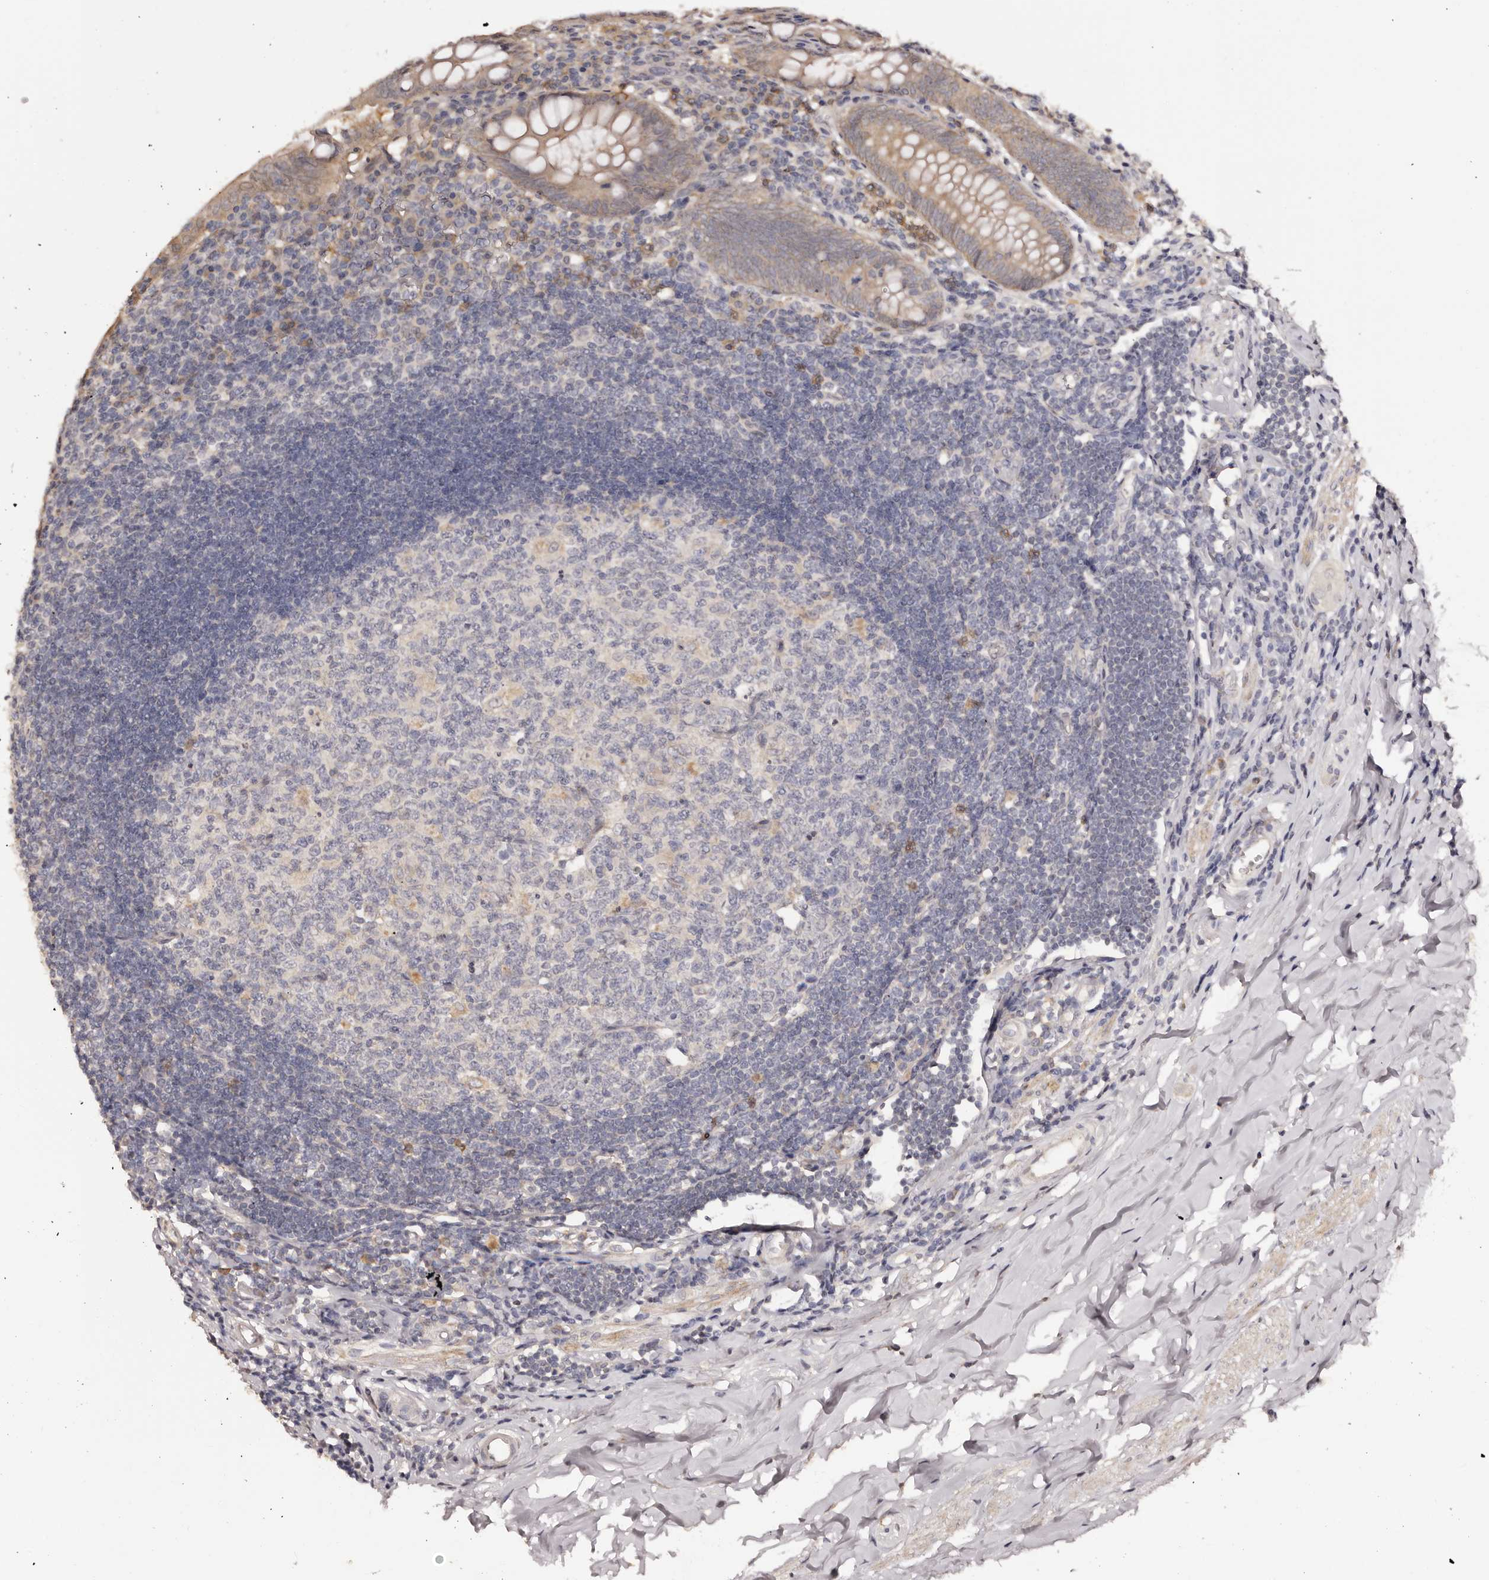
{"staining": {"intensity": "weak", "quantity": "25%-75%", "location": "cytoplasmic/membranous"}, "tissue": "appendix", "cell_type": "Glandular cells", "image_type": "normal", "snomed": [{"axis": "morphology", "description": "Normal tissue, NOS"}, {"axis": "topography", "description": "Appendix"}], "caption": "Glandular cells show weak cytoplasmic/membranous expression in approximately 25%-75% of cells in unremarkable appendix. The staining was performed using DAB, with brown indicating positive protein expression. Nuclei are stained blue with hematoxylin.", "gene": "KCNJ8", "patient": {"sex": "female", "age": 54}}